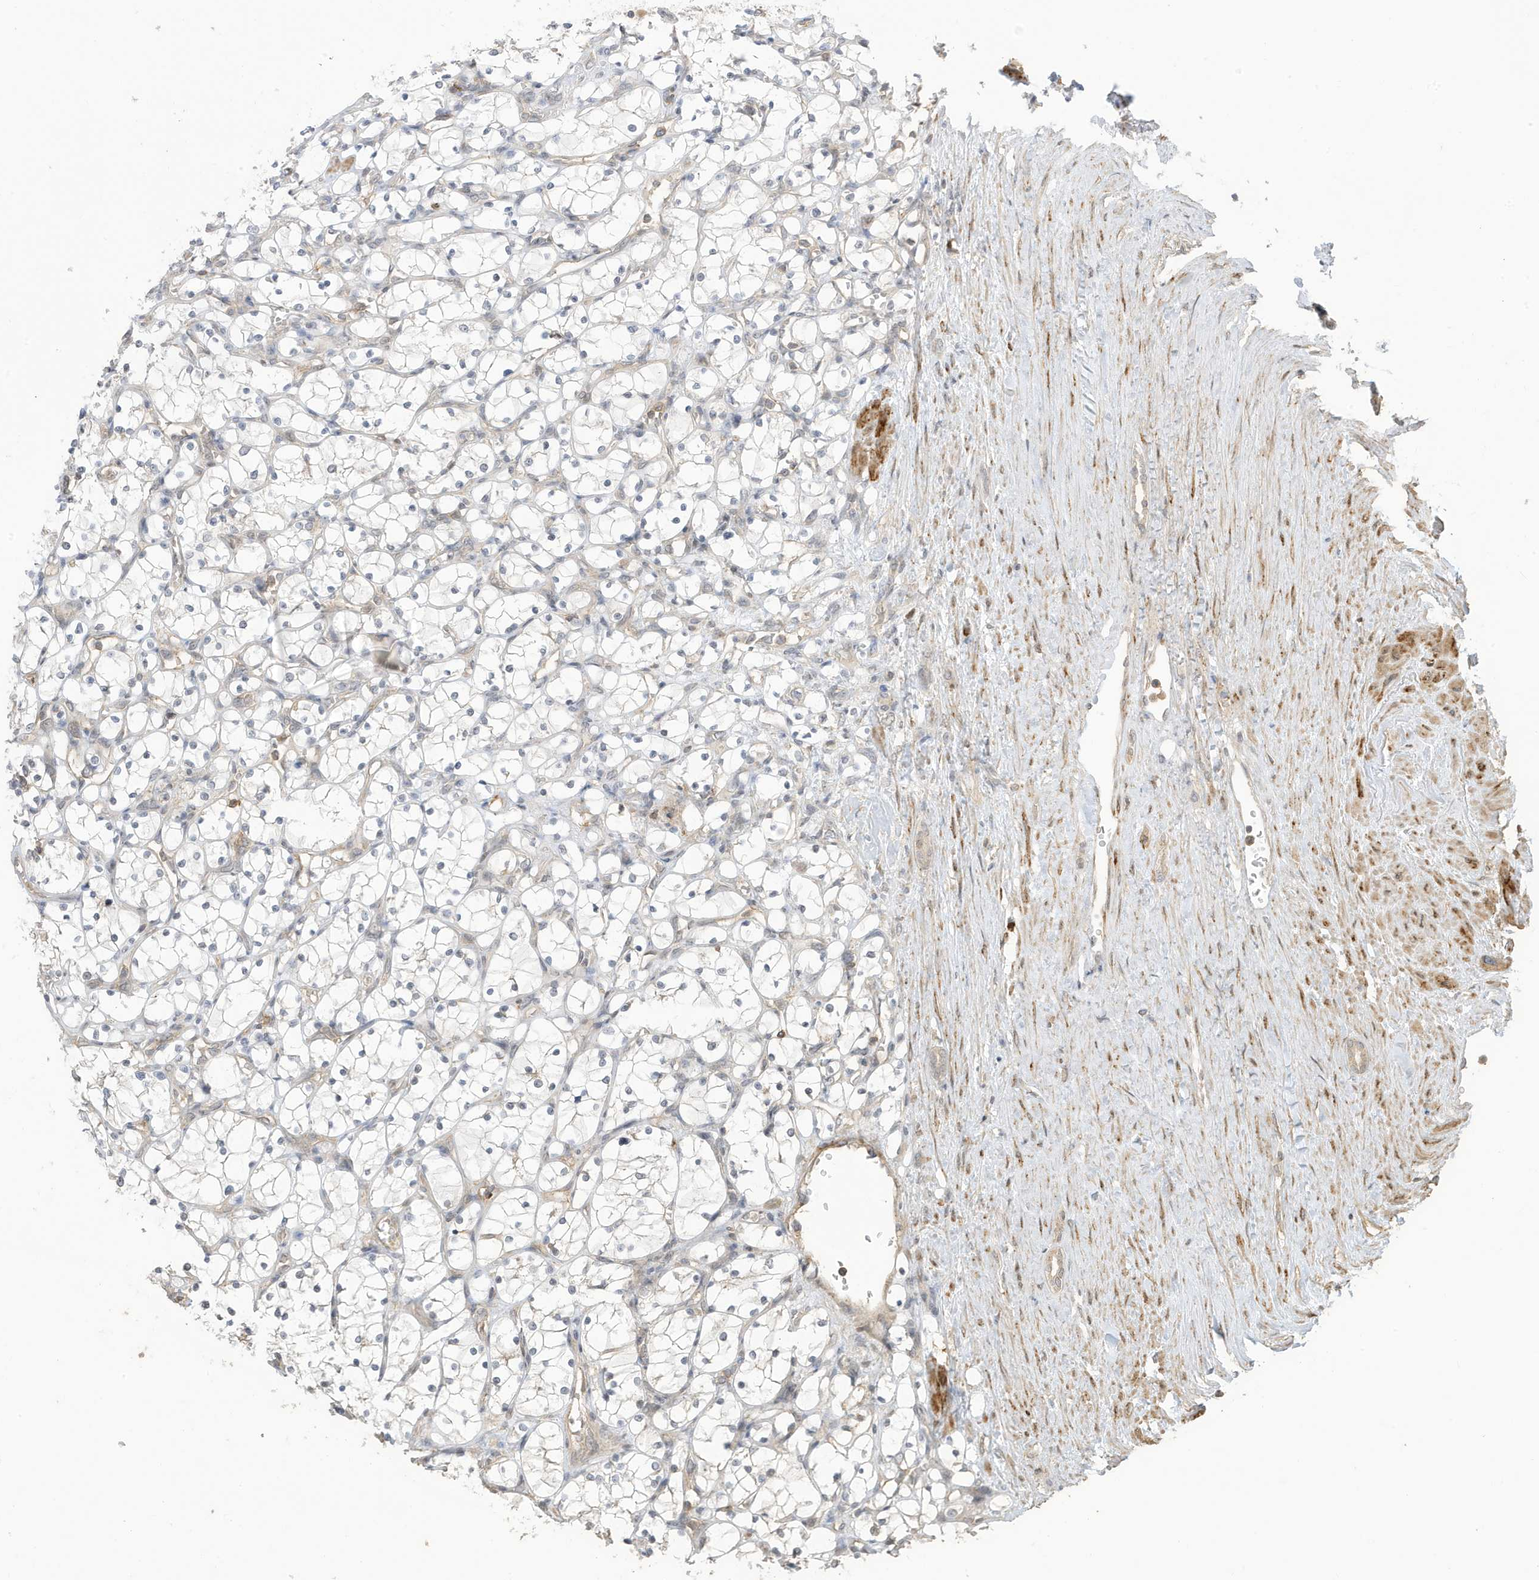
{"staining": {"intensity": "negative", "quantity": "none", "location": "none"}, "tissue": "renal cancer", "cell_type": "Tumor cells", "image_type": "cancer", "snomed": [{"axis": "morphology", "description": "Adenocarcinoma, NOS"}, {"axis": "topography", "description": "Kidney"}], "caption": "Renal adenocarcinoma stained for a protein using immunohistochemistry exhibits no expression tumor cells.", "gene": "TAB3", "patient": {"sex": "female", "age": 69}}